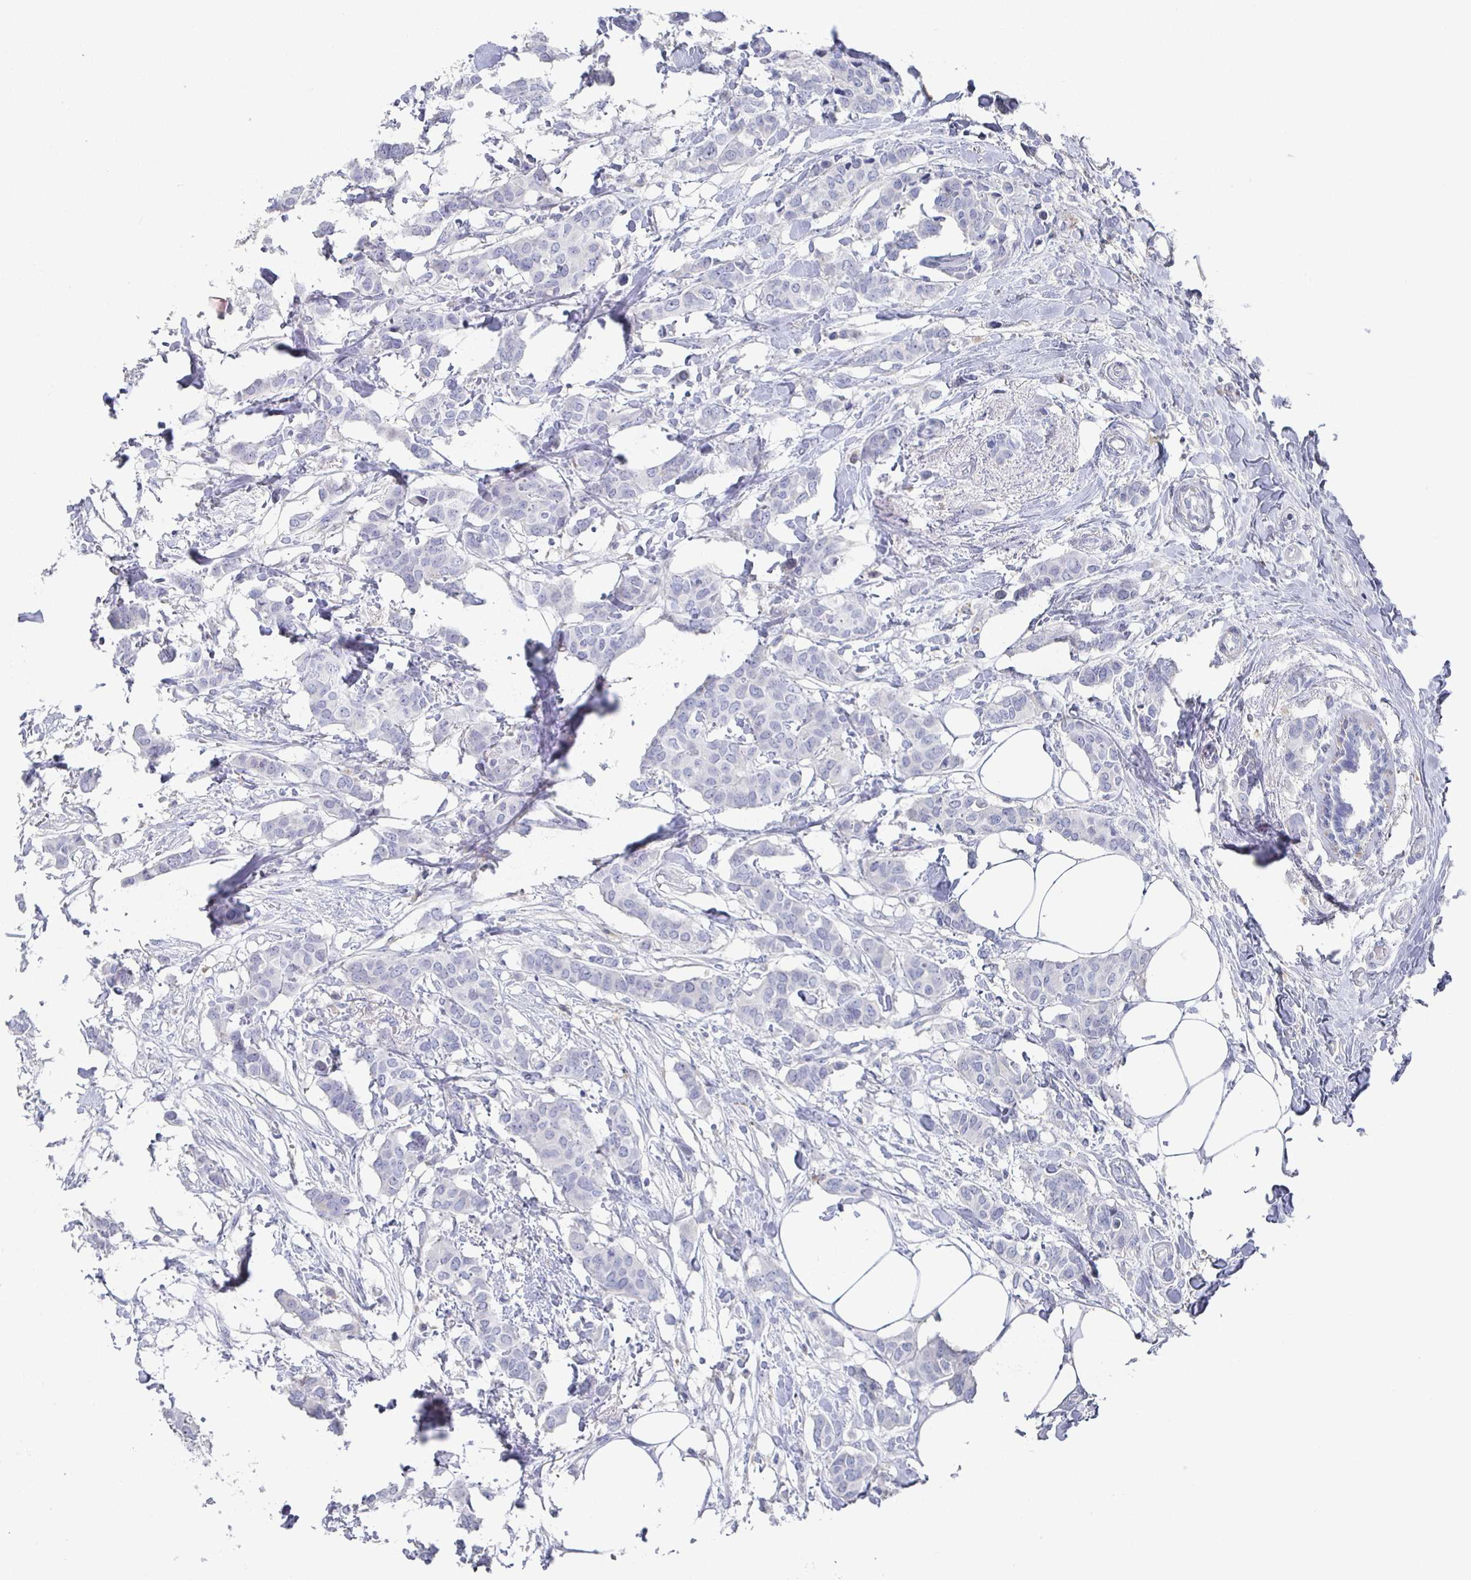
{"staining": {"intensity": "negative", "quantity": "none", "location": "none"}, "tissue": "breast cancer", "cell_type": "Tumor cells", "image_type": "cancer", "snomed": [{"axis": "morphology", "description": "Duct carcinoma"}, {"axis": "topography", "description": "Breast"}], "caption": "An image of breast cancer stained for a protein demonstrates no brown staining in tumor cells.", "gene": "ZFP82", "patient": {"sex": "female", "age": 62}}